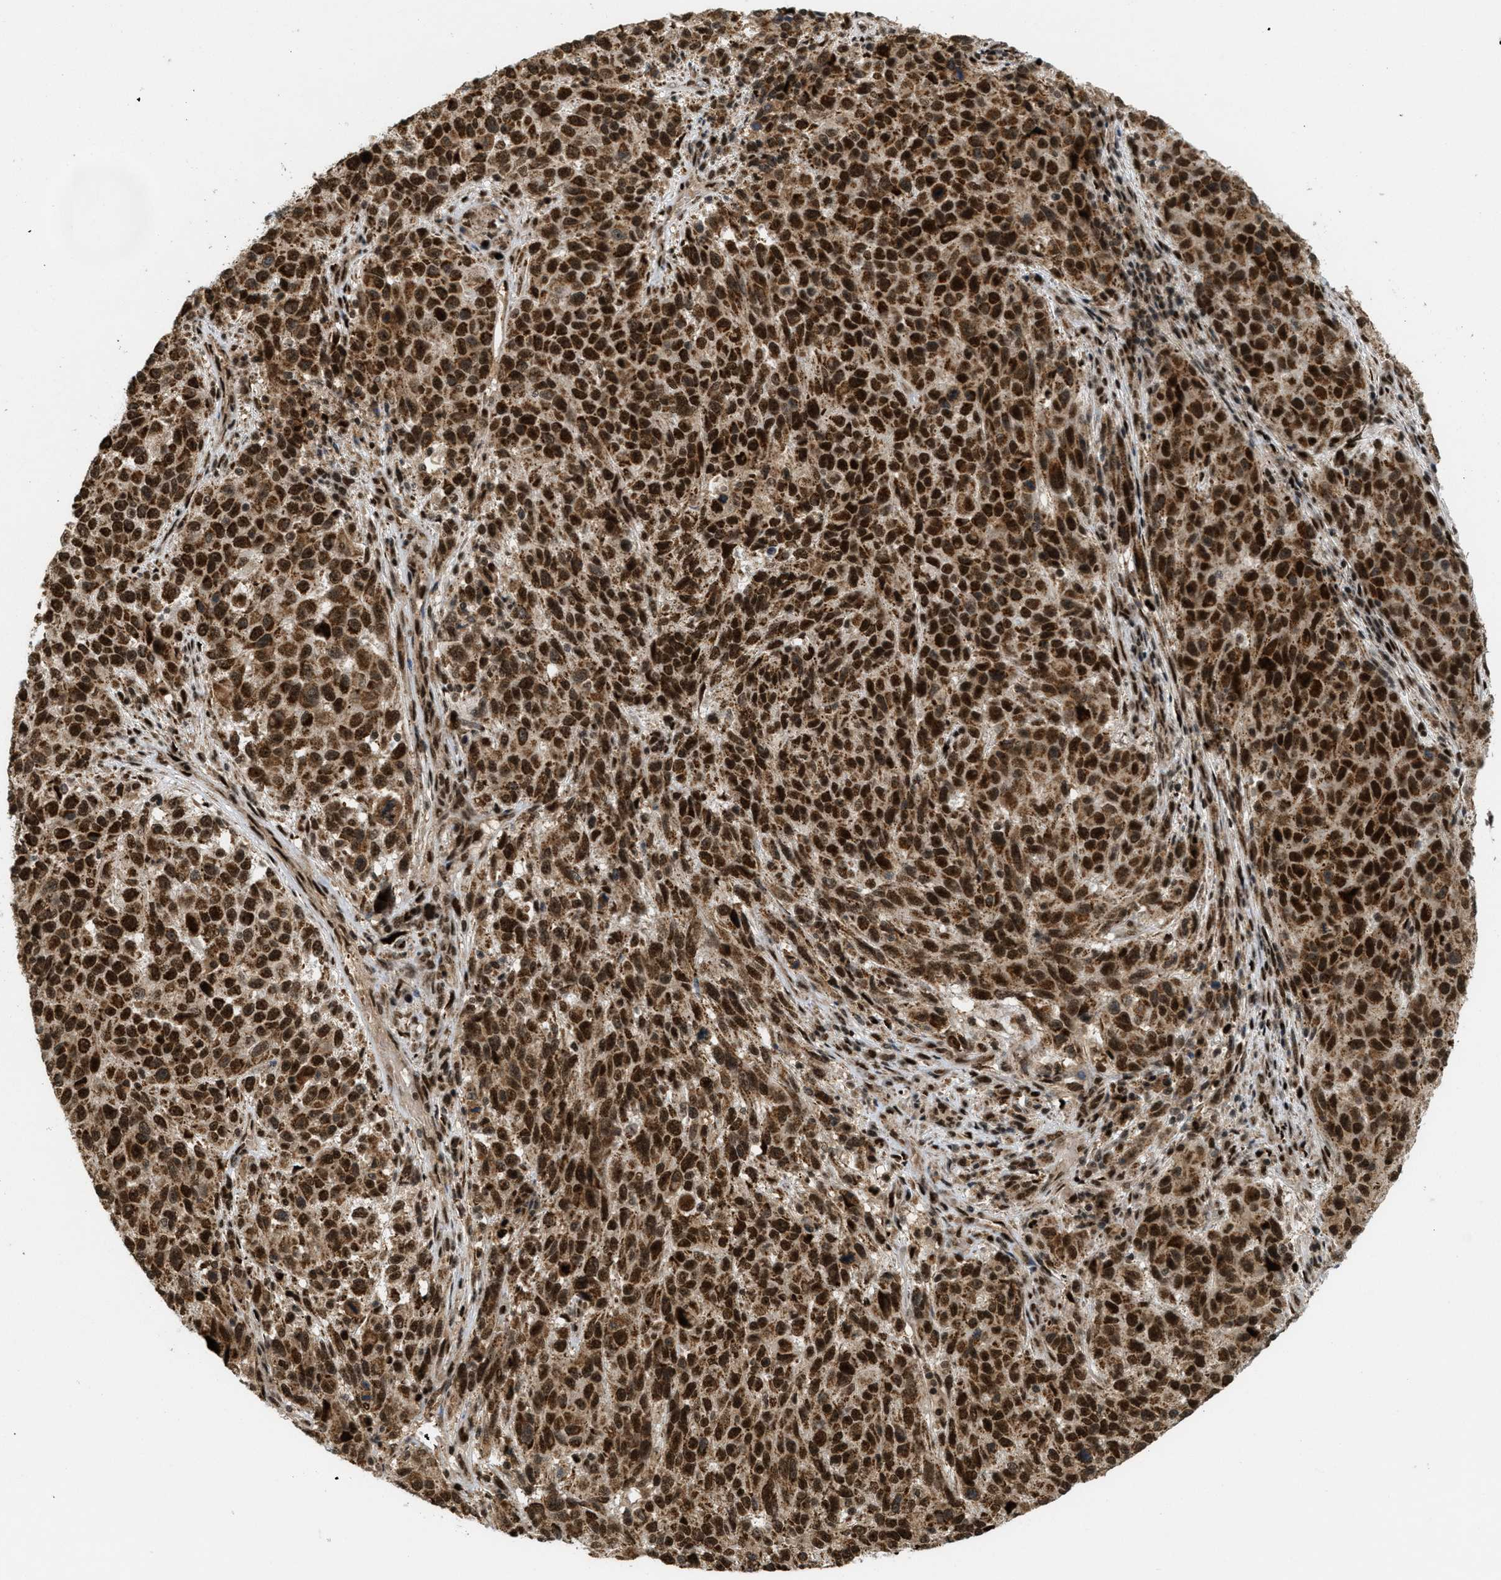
{"staining": {"intensity": "strong", "quantity": ">75%", "location": "cytoplasmic/membranous,nuclear"}, "tissue": "melanoma", "cell_type": "Tumor cells", "image_type": "cancer", "snomed": [{"axis": "morphology", "description": "Malignant melanoma, Metastatic site"}, {"axis": "topography", "description": "Lymph node"}], "caption": "High-magnification brightfield microscopy of malignant melanoma (metastatic site) stained with DAB (3,3'-diaminobenzidine) (brown) and counterstained with hematoxylin (blue). tumor cells exhibit strong cytoplasmic/membranous and nuclear positivity is present in about>75% of cells.", "gene": "TLK1", "patient": {"sex": "male", "age": 61}}